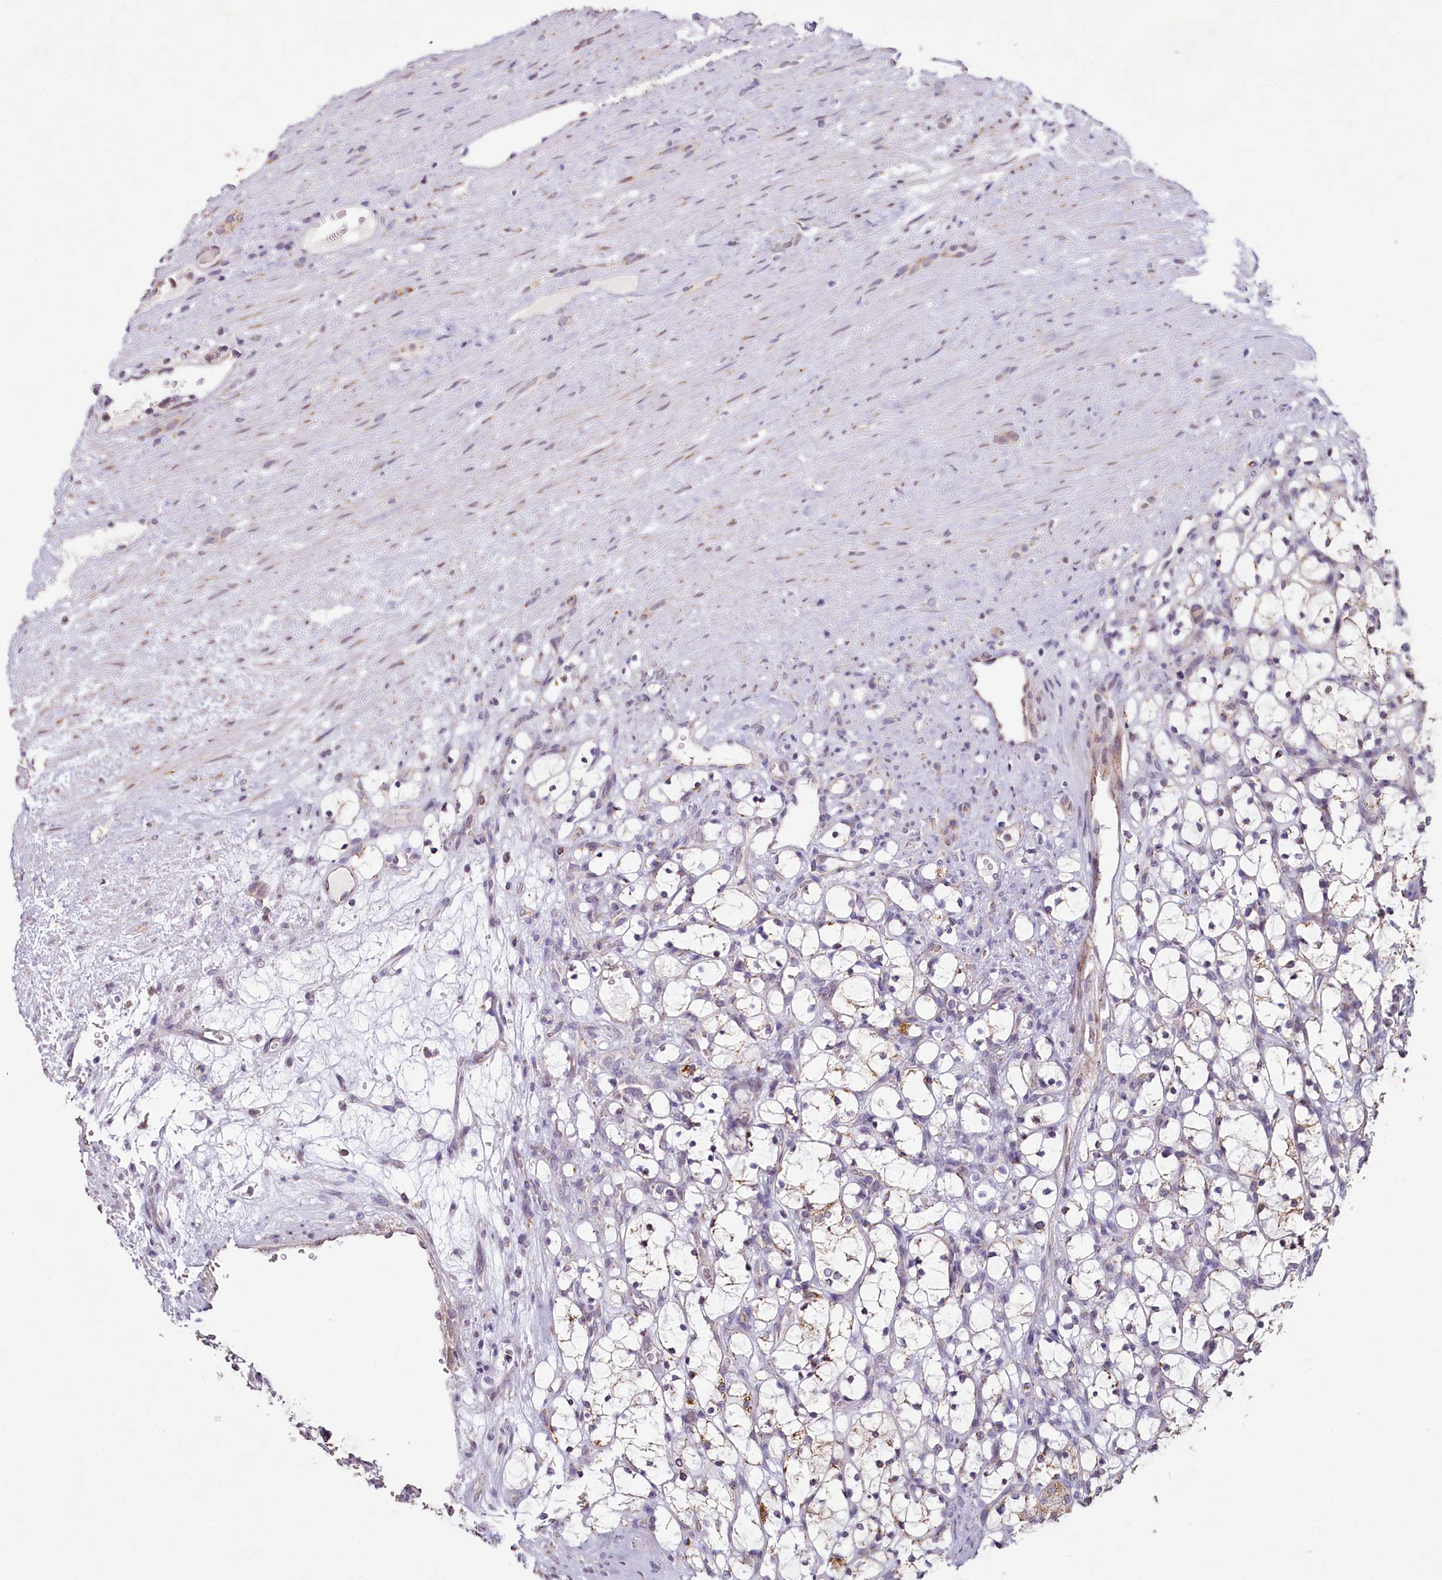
{"staining": {"intensity": "weak", "quantity": "25%-75%", "location": "cytoplasmic/membranous"}, "tissue": "renal cancer", "cell_type": "Tumor cells", "image_type": "cancer", "snomed": [{"axis": "morphology", "description": "Adenocarcinoma, NOS"}, {"axis": "topography", "description": "Kidney"}], "caption": "This micrograph demonstrates renal adenocarcinoma stained with immunohistochemistry (IHC) to label a protein in brown. The cytoplasmic/membranous of tumor cells show weak positivity for the protein. Nuclei are counter-stained blue.", "gene": "PDE6D", "patient": {"sex": "female", "age": 69}}